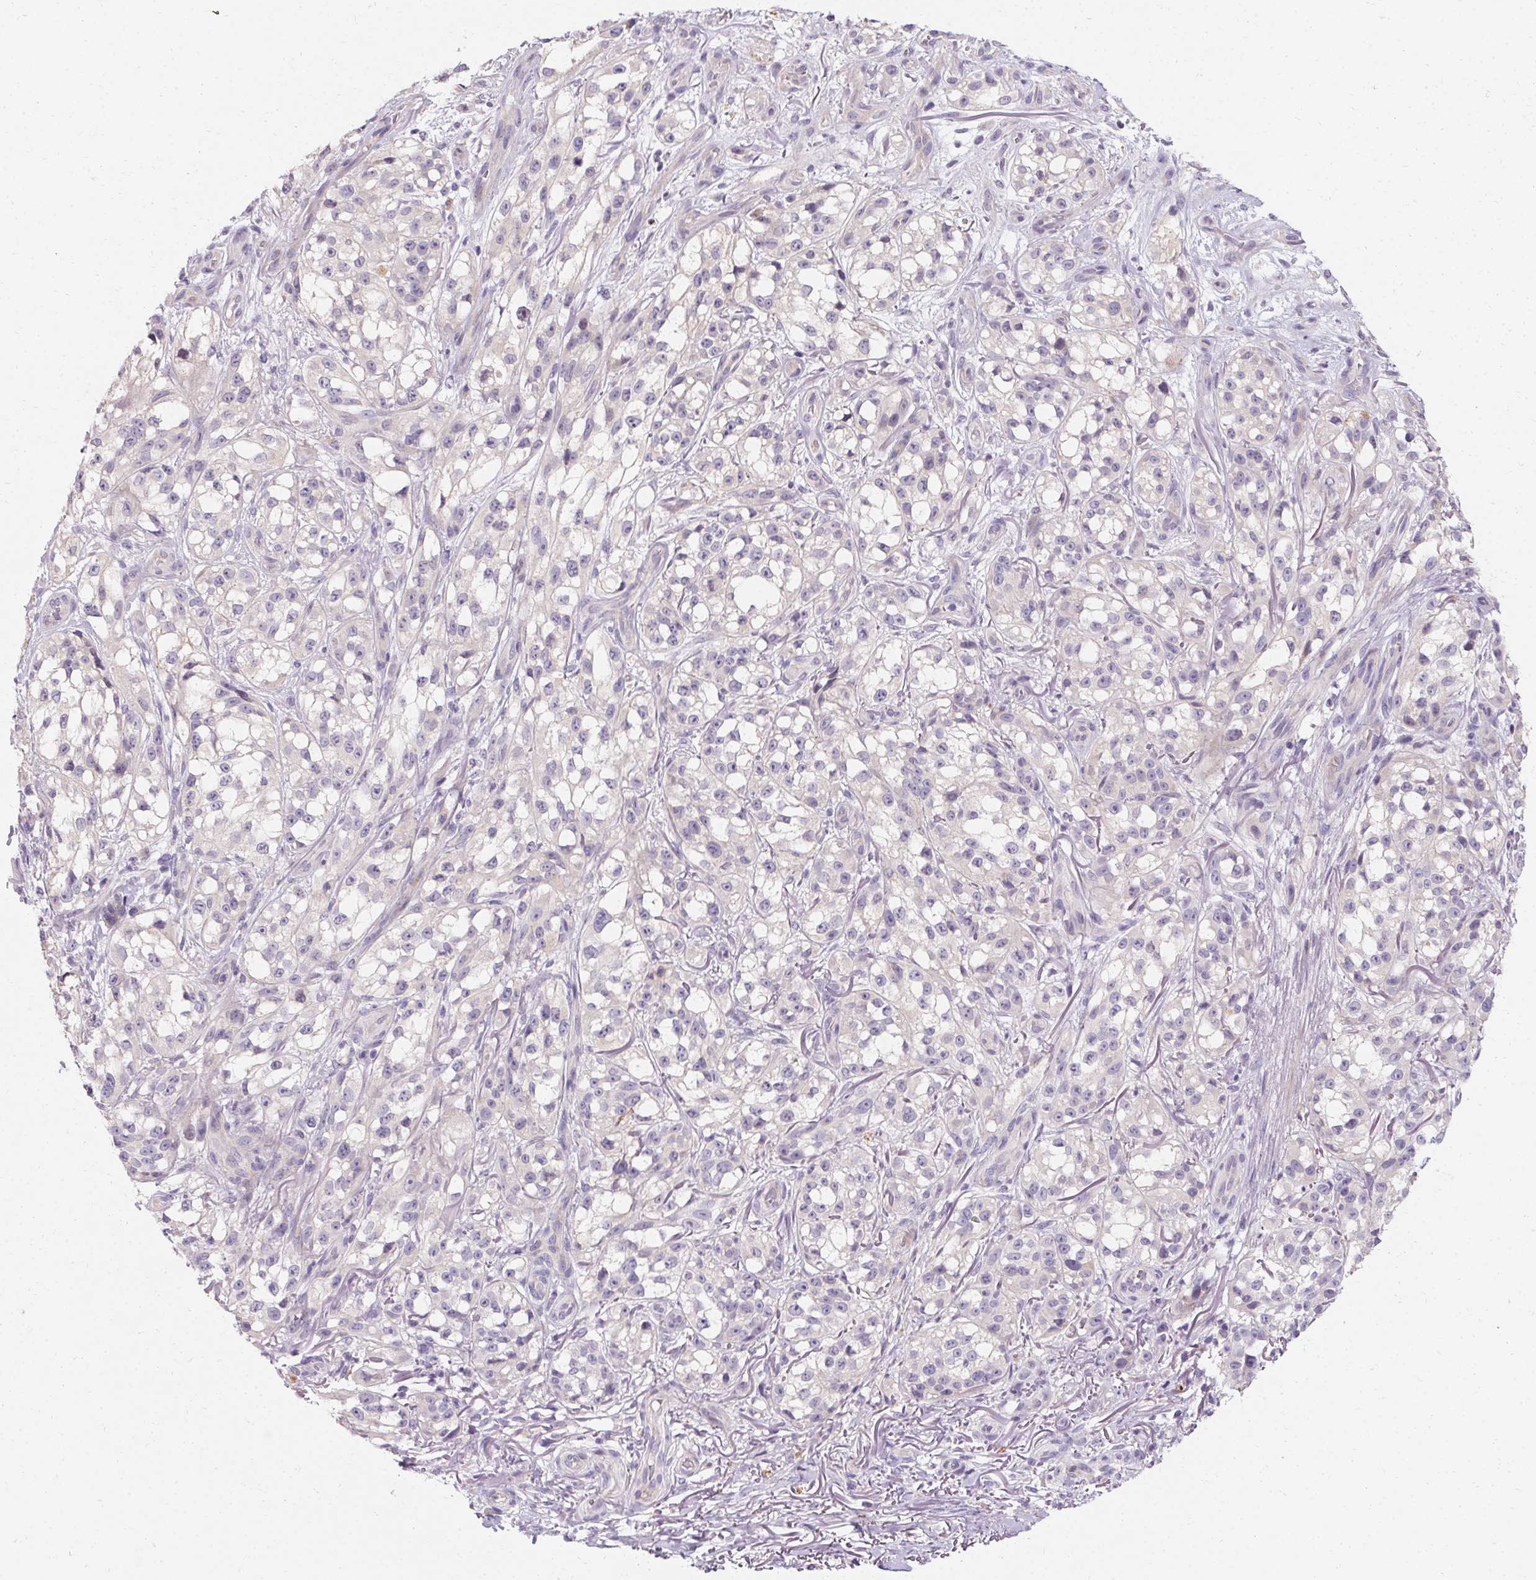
{"staining": {"intensity": "negative", "quantity": "none", "location": "none"}, "tissue": "melanoma", "cell_type": "Tumor cells", "image_type": "cancer", "snomed": [{"axis": "morphology", "description": "Malignant melanoma, NOS"}, {"axis": "topography", "description": "Skin"}], "caption": "A histopathology image of malignant melanoma stained for a protein shows no brown staining in tumor cells. (Brightfield microscopy of DAB IHC at high magnification).", "gene": "TRIP13", "patient": {"sex": "female", "age": 85}}